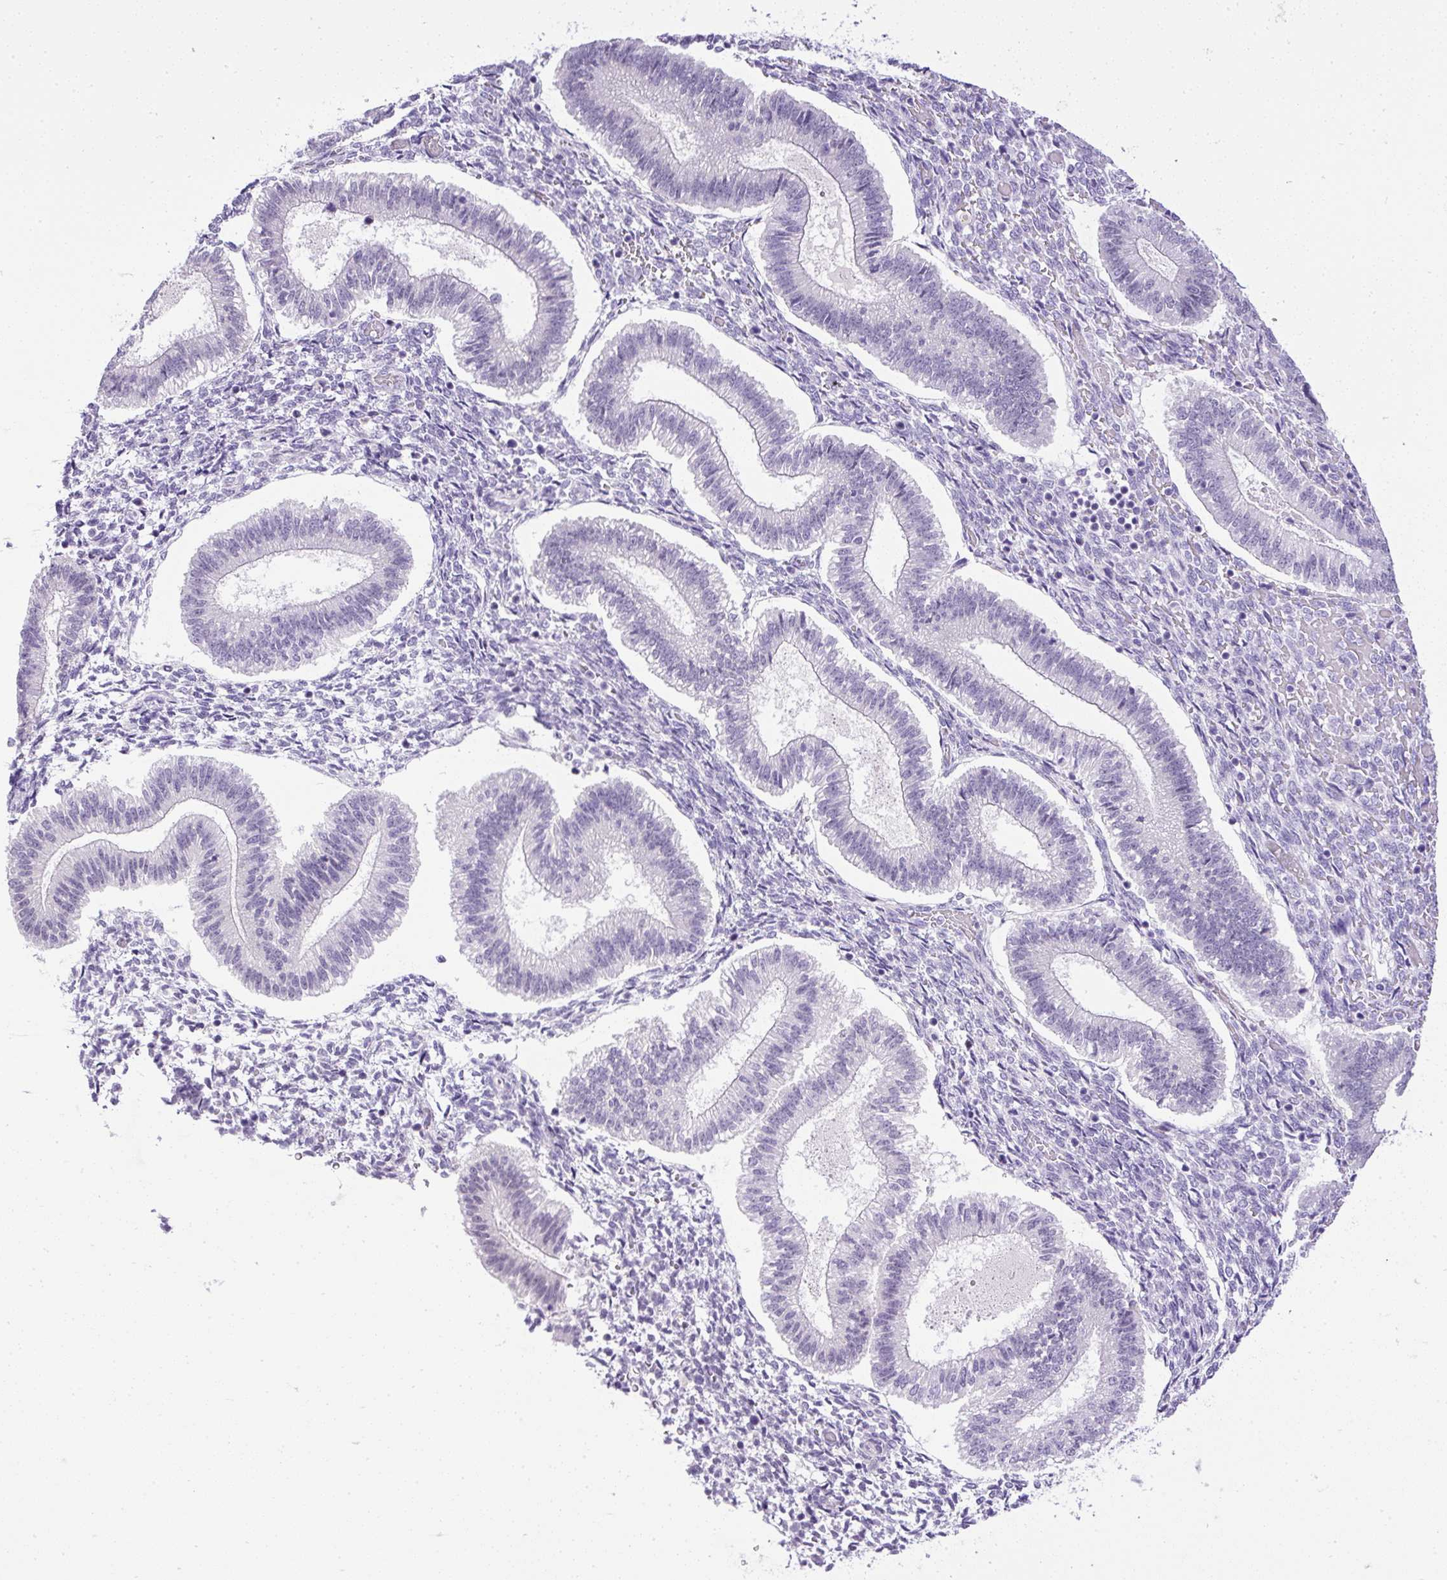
{"staining": {"intensity": "negative", "quantity": "none", "location": "none"}, "tissue": "endometrium", "cell_type": "Cells in endometrial stroma", "image_type": "normal", "snomed": [{"axis": "morphology", "description": "Normal tissue, NOS"}, {"axis": "topography", "description": "Endometrium"}], "caption": "Micrograph shows no significant protein expression in cells in endometrial stroma of unremarkable endometrium.", "gene": "WNT10B", "patient": {"sex": "female", "age": 25}}